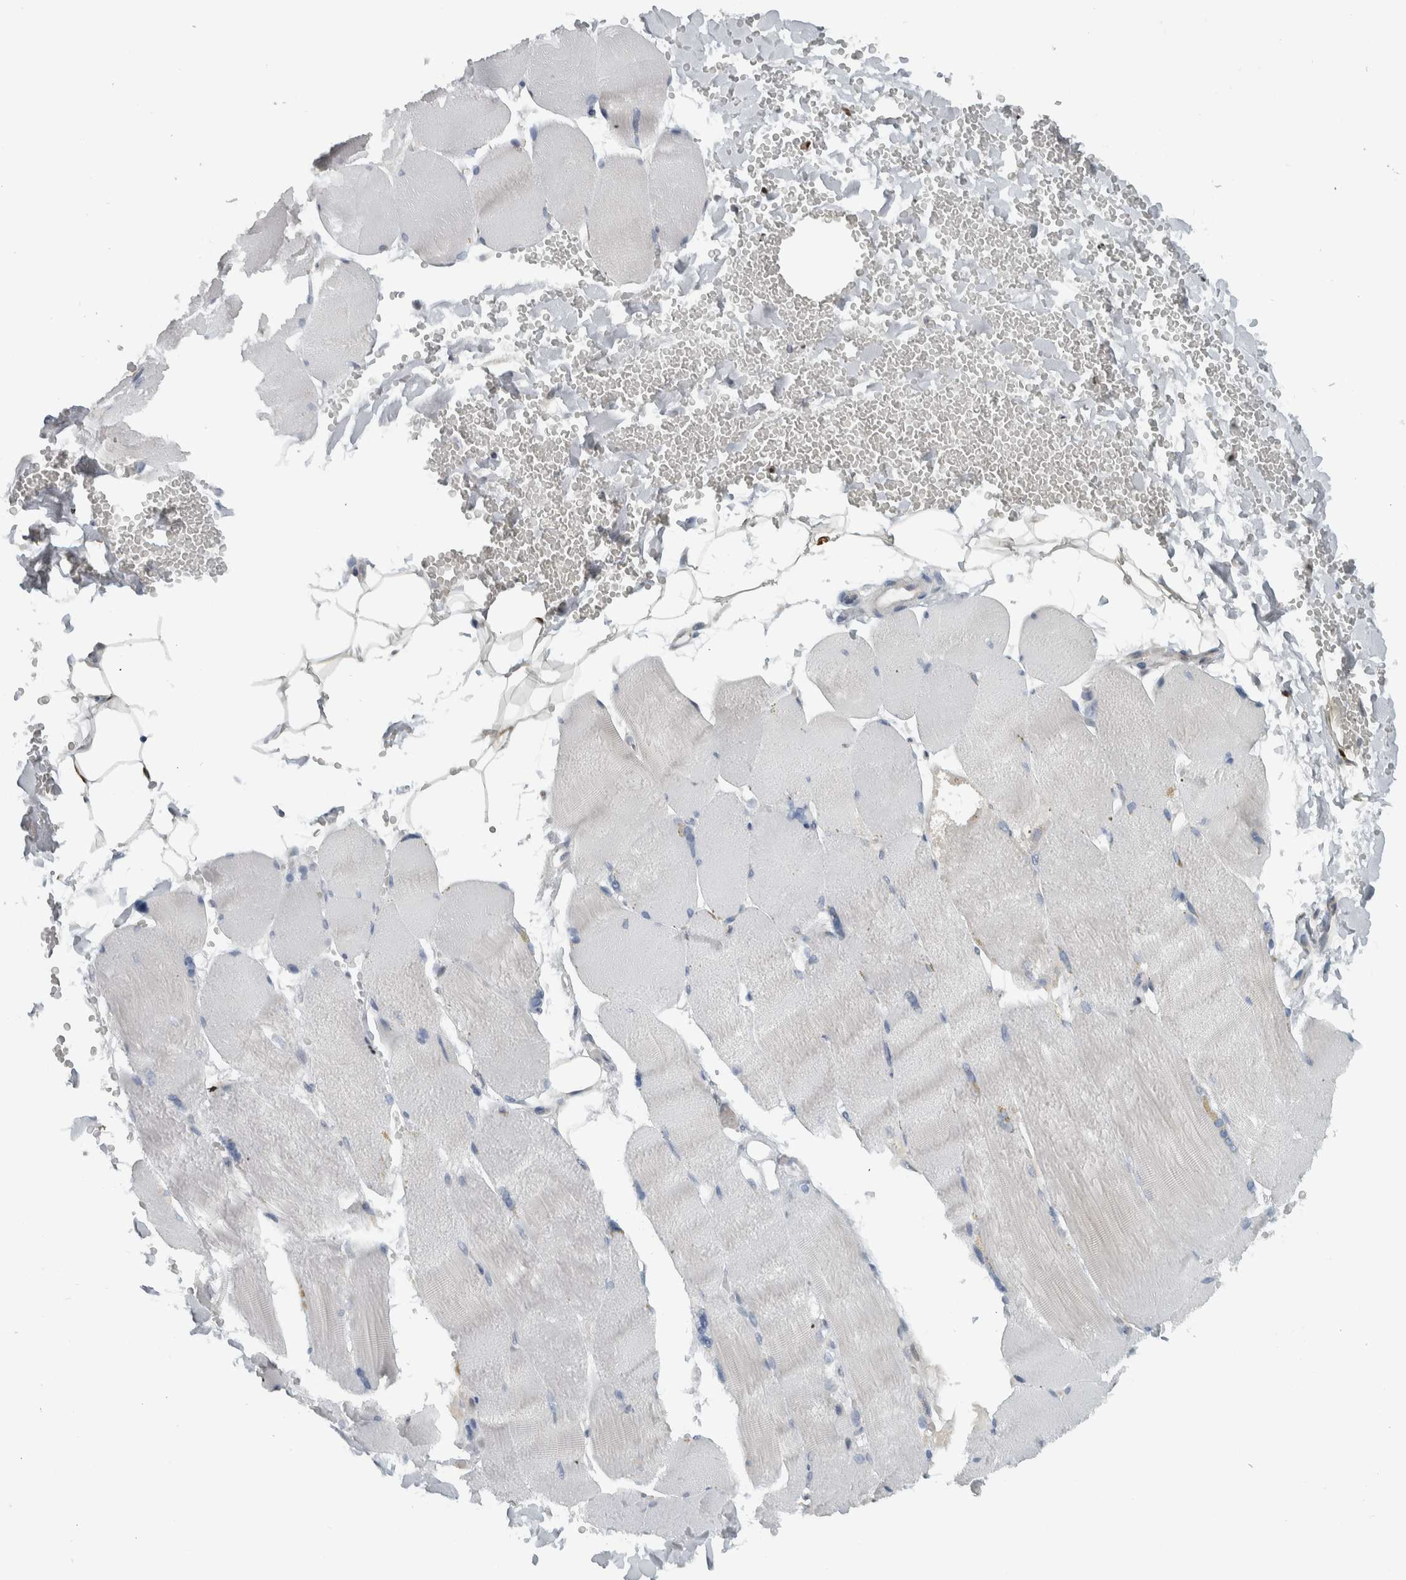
{"staining": {"intensity": "negative", "quantity": "none", "location": "none"}, "tissue": "skeletal muscle", "cell_type": "Myocytes", "image_type": "normal", "snomed": [{"axis": "morphology", "description": "Normal tissue, NOS"}, {"axis": "topography", "description": "Skin"}, {"axis": "topography", "description": "Skeletal muscle"}], "caption": "The IHC histopathology image has no significant expression in myocytes of skeletal muscle. (DAB IHC, high magnification).", "gene": "ADPRM", "patient": {"sex": "male", "age": 83}}